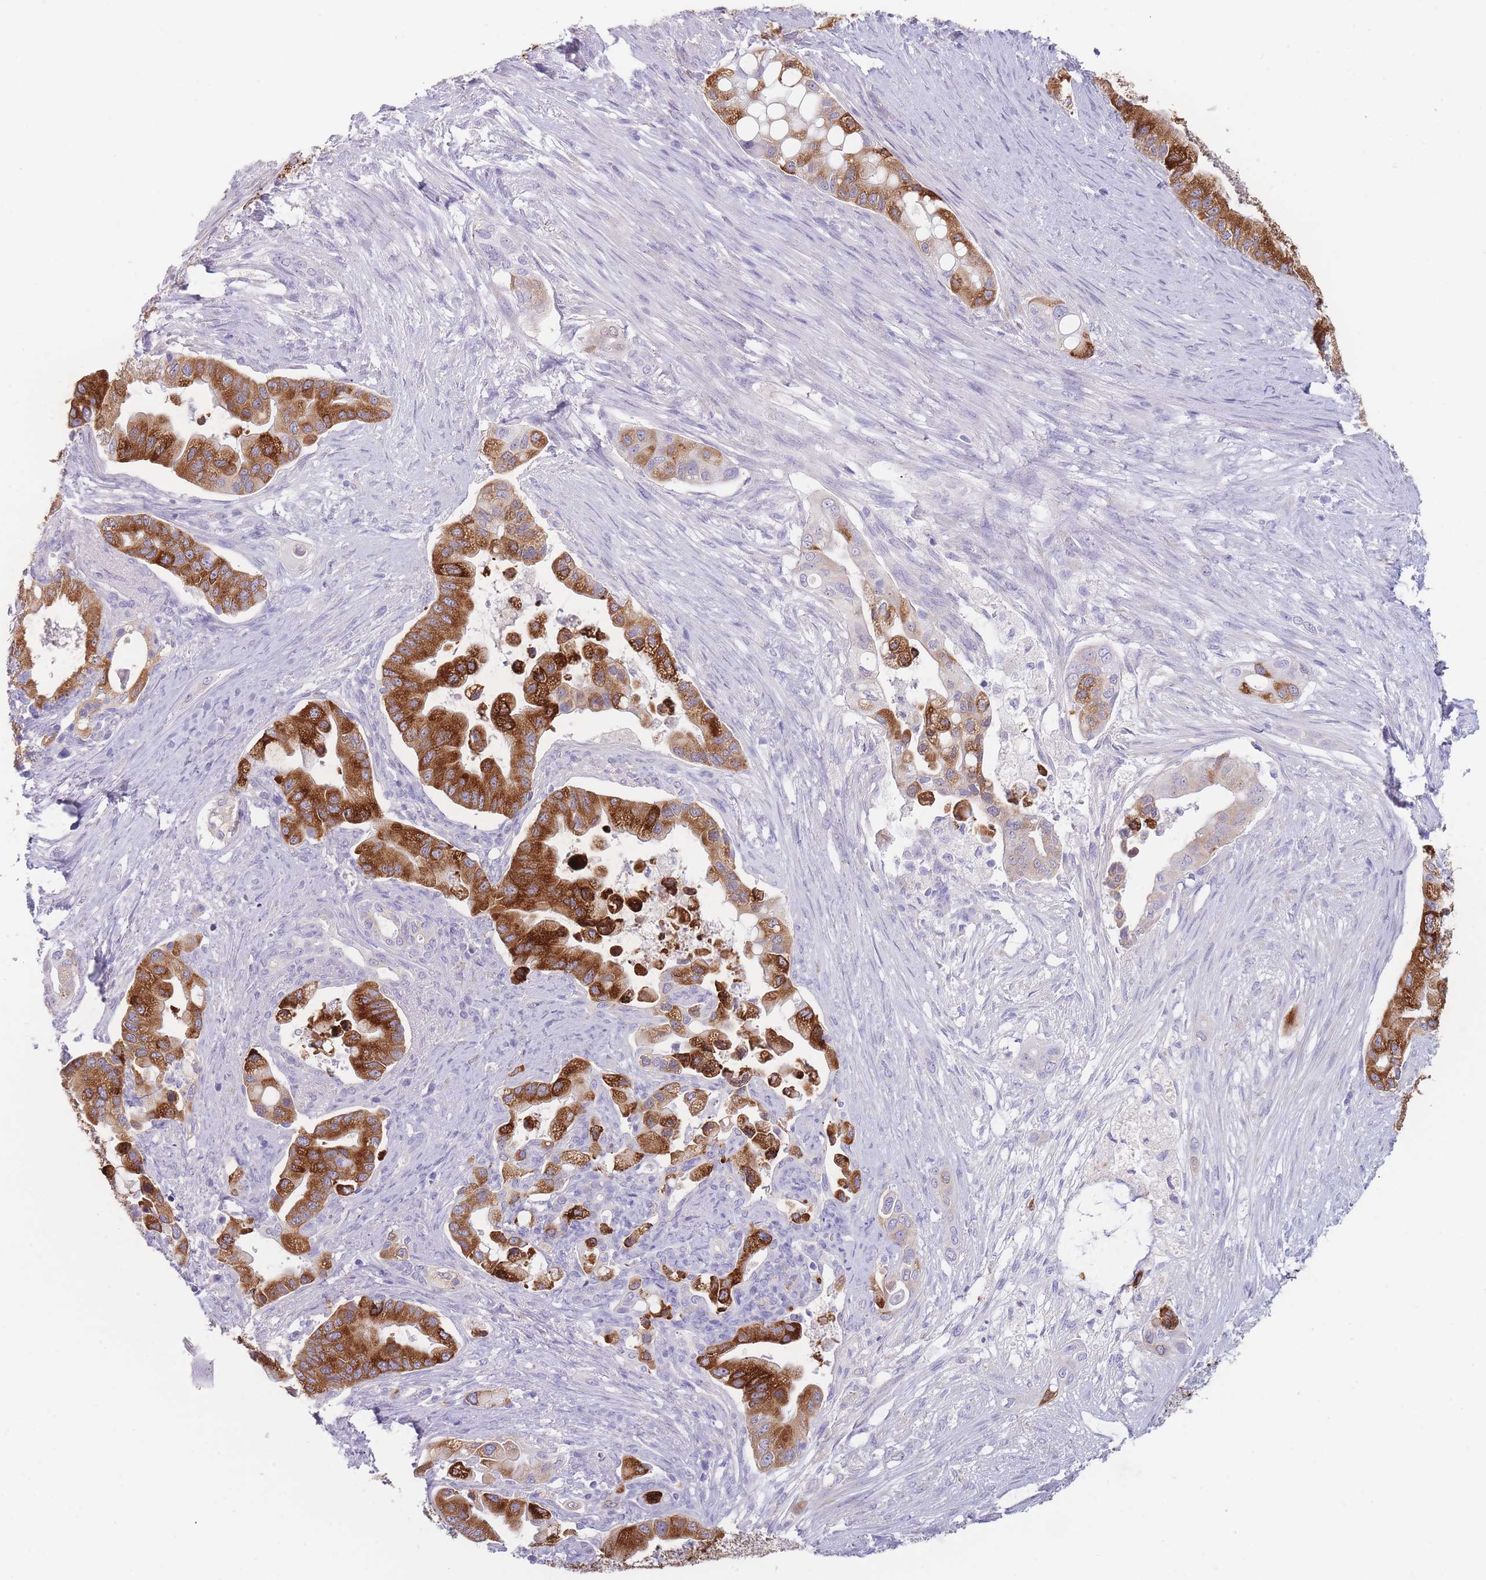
{"staining": {"intensity": "strong", "quantity": ">75%", "location": "cytoplasmic/membranous"}, "tissue": "pancreatic cancer", "cell_type": "Tumor cells", "image_type": "cancer", "snomed": [{"axis": "morphology", "description": "Adenocarcinoma, NOS"}, {"axis": "topography", "description": "Pancreas"}], "caption": "Immunohistochemistry (IHC) photomicrograph of adenocarcinoma (pancreatic) stained for a protein (brown), which shows high levels of strong cytoplasmic/membranous staining in about >75% of tumor cells.", "gene": "ZNF627", "patient": {"sex": "male", "age": 57}}